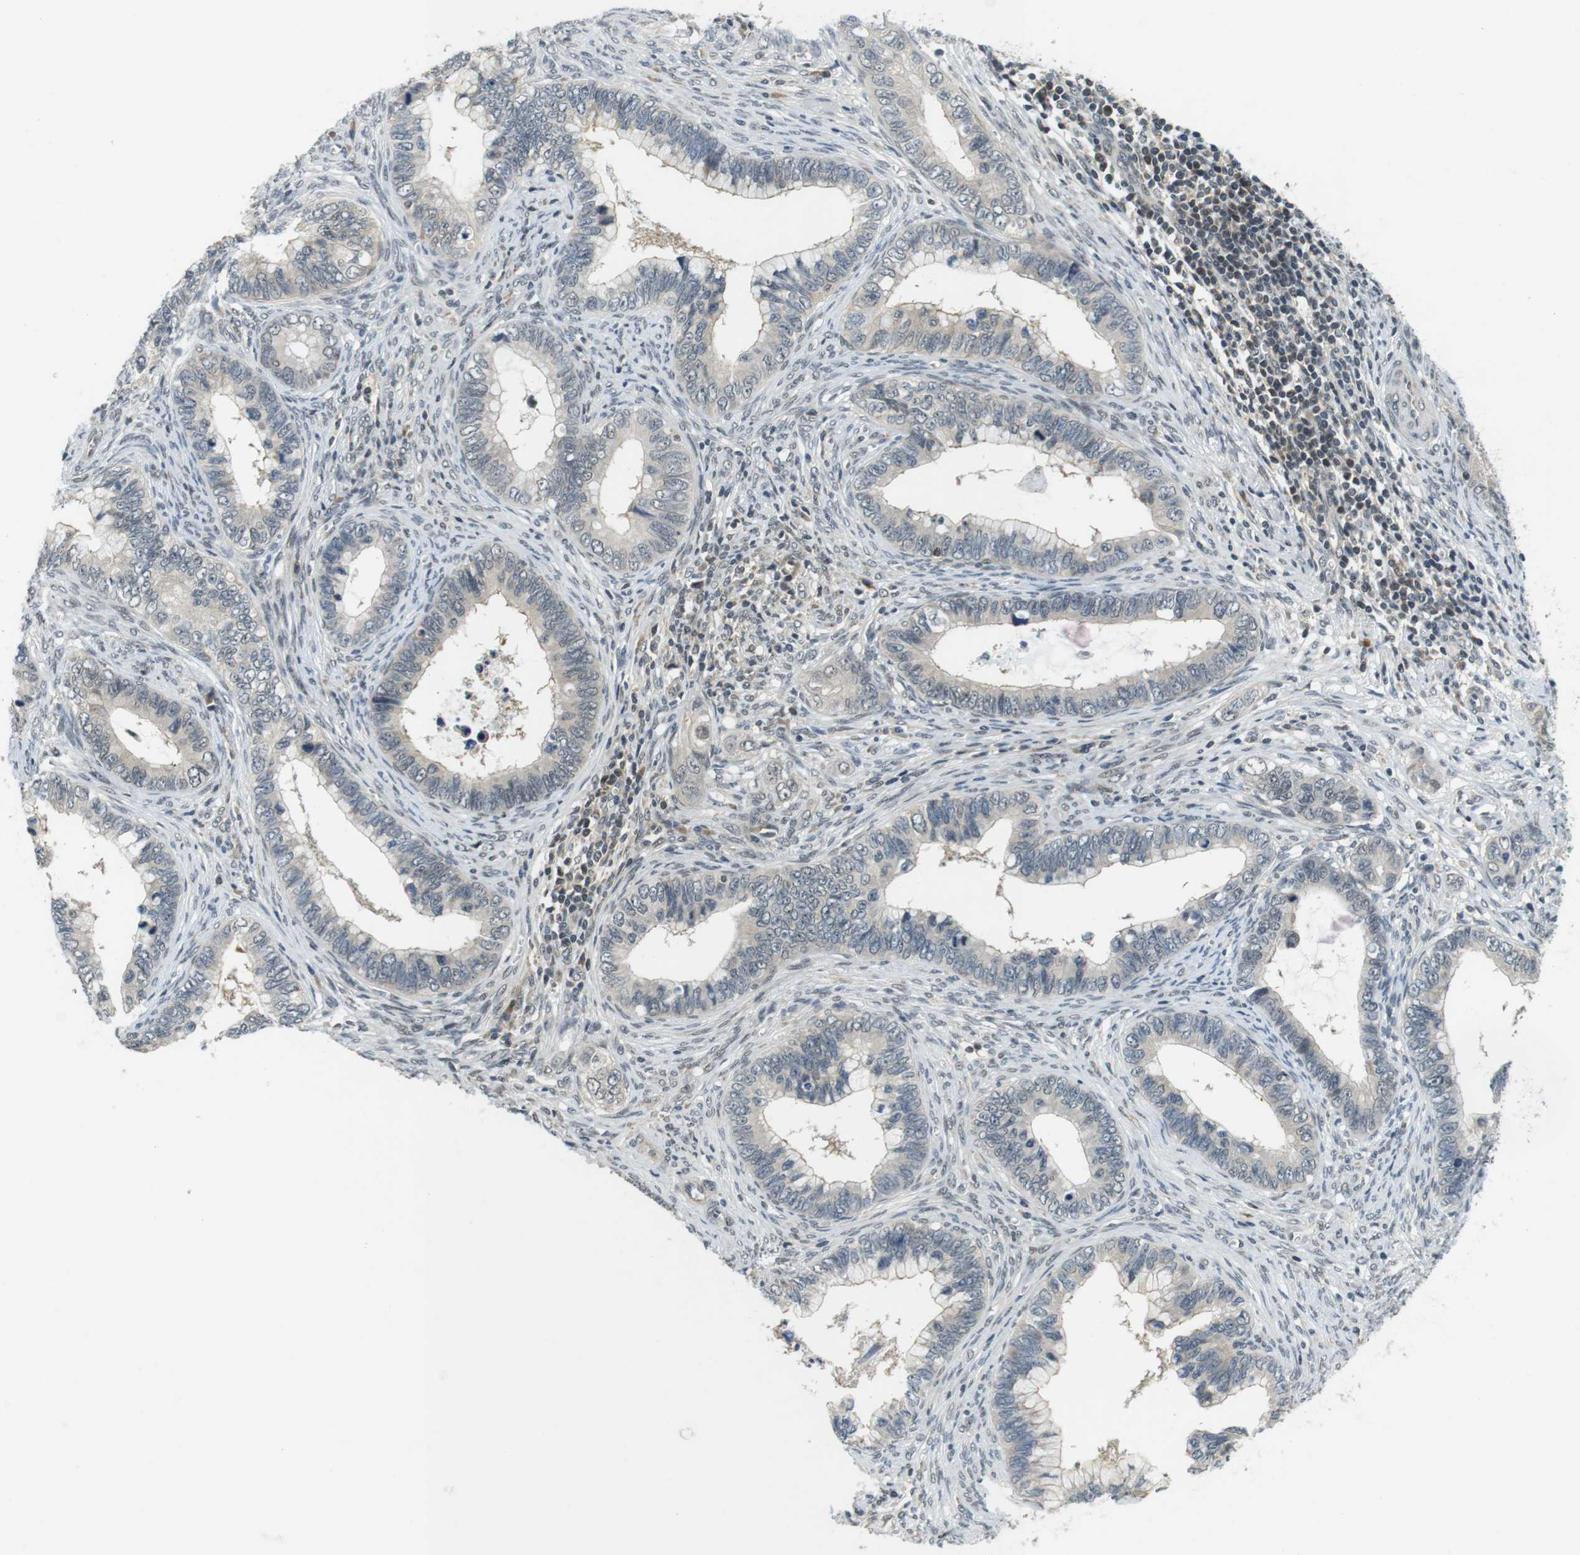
{"staining": {"intensity": "weak", "quantity": "<25%", "location": "cytoplasmic/membranous"}, "tissue": "cervical cancer", "cell_type": "Tumor cells", "image_type": "cancer", "snomed": [{"axis": "morphology", "description": "Adenocarcinoma, NOS"}, {"axis": "topography", "description": "Cervix"}], "caption": "A high-resolution histopathology image shows immunohistochemistry staining of cervical adenocarcinoma, which reveals no significant positivity in tumor cells.", "gene": "BRD4", "patient": {"sex": "female", "age": 44}}